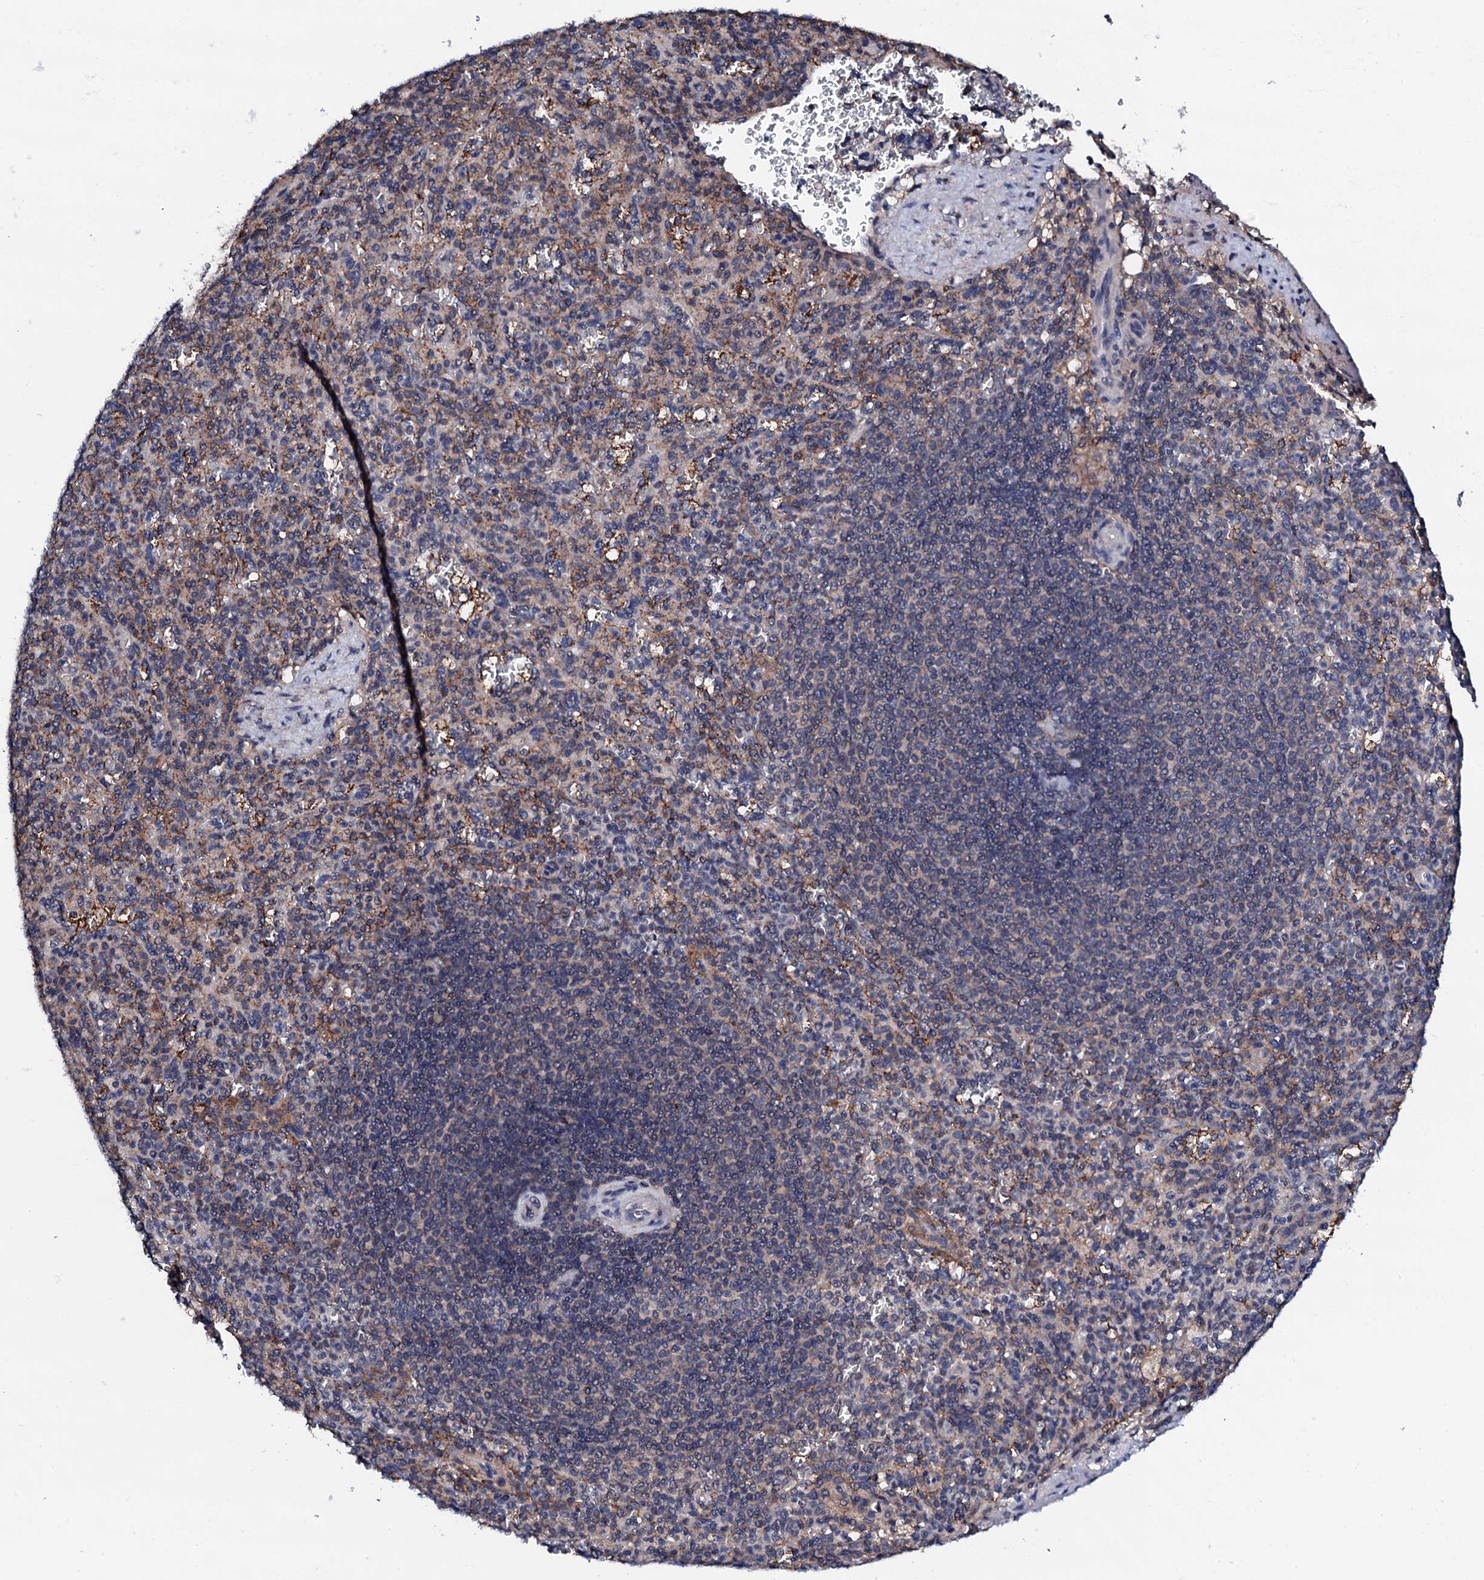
{"staining": {"intensity": "negative", "quantity": "none", "location": "none"}, "tissue": "spleen", "cell_type": "Cells in red pulp", "image_type": "normal", "snomed": [{"axis": "morphology", "description": "Normal tissue, NOS"}, {"axis": "topography", "description": "Spleen"}], "caption": "Immunohistochemical staining of benign spleen shows no significant positivity in cells in red pulp. (DAB immunohistochemistry (IHC) visualized using brightfield microscopy, high magnification).", "gene": "EDC3", "patient": {"sex": "female", "age": 74}}